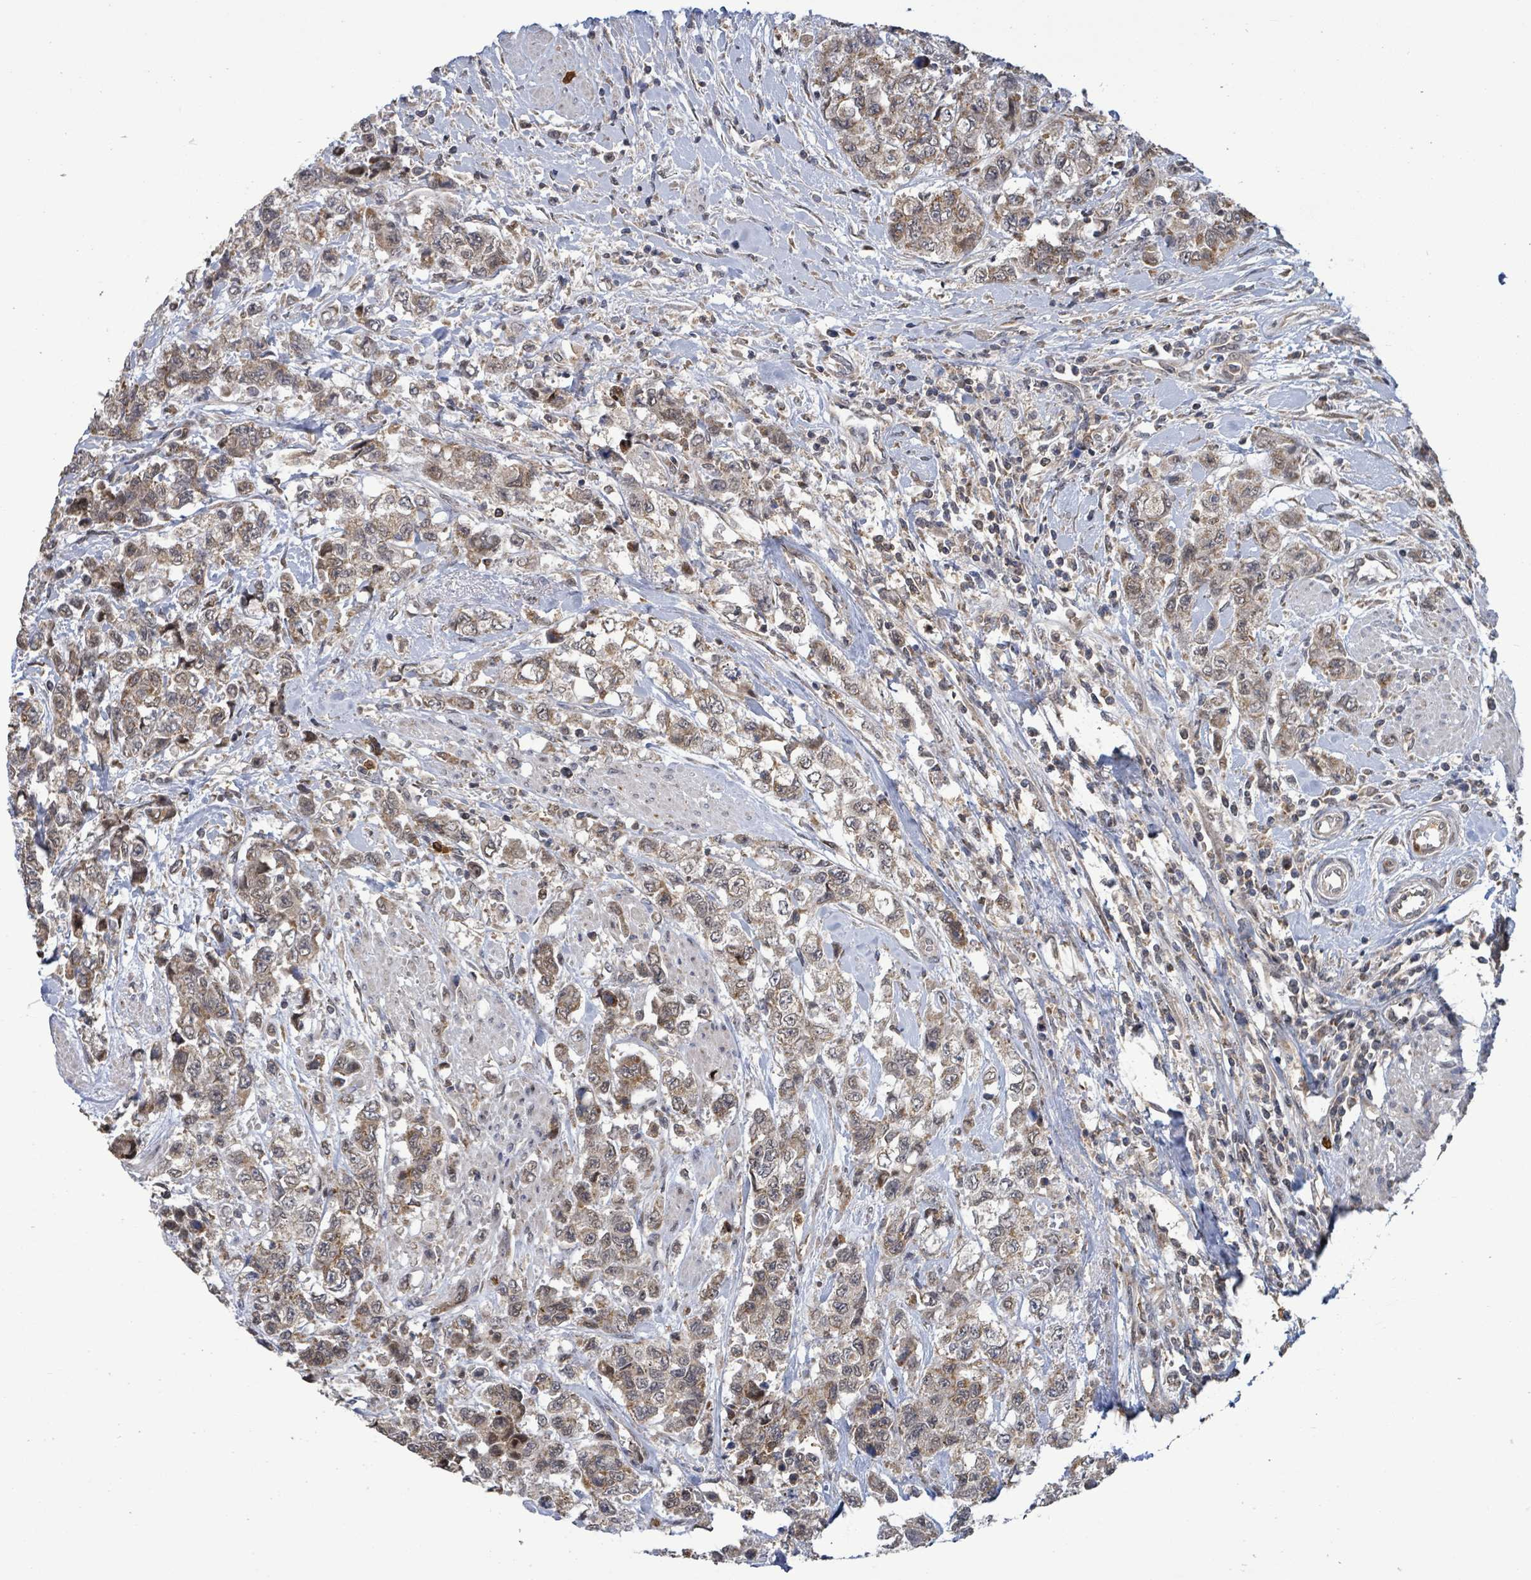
{"staining": {"intensity": "weak", "quantity": ">75%", "location": "cytoplasmic/membranous"}, "tissue": "urothelial cancer", "cell_type": "Tumor cells", "image_type": "cancer", "snomed": [{"axis": "morphology", "description": "Urothelial carcinoma, High grade"}, {"axis": "topography", "description": "Urinary bladder"}], "caption": "Brown immunohistochemical staining in high-grade urothelial carcinoma displays weak cytoplasmic/membranous positivity in approximately >75% of tumor cells.", "gene": "COQ6", "patient": {"sex": "female", "age": 78}}